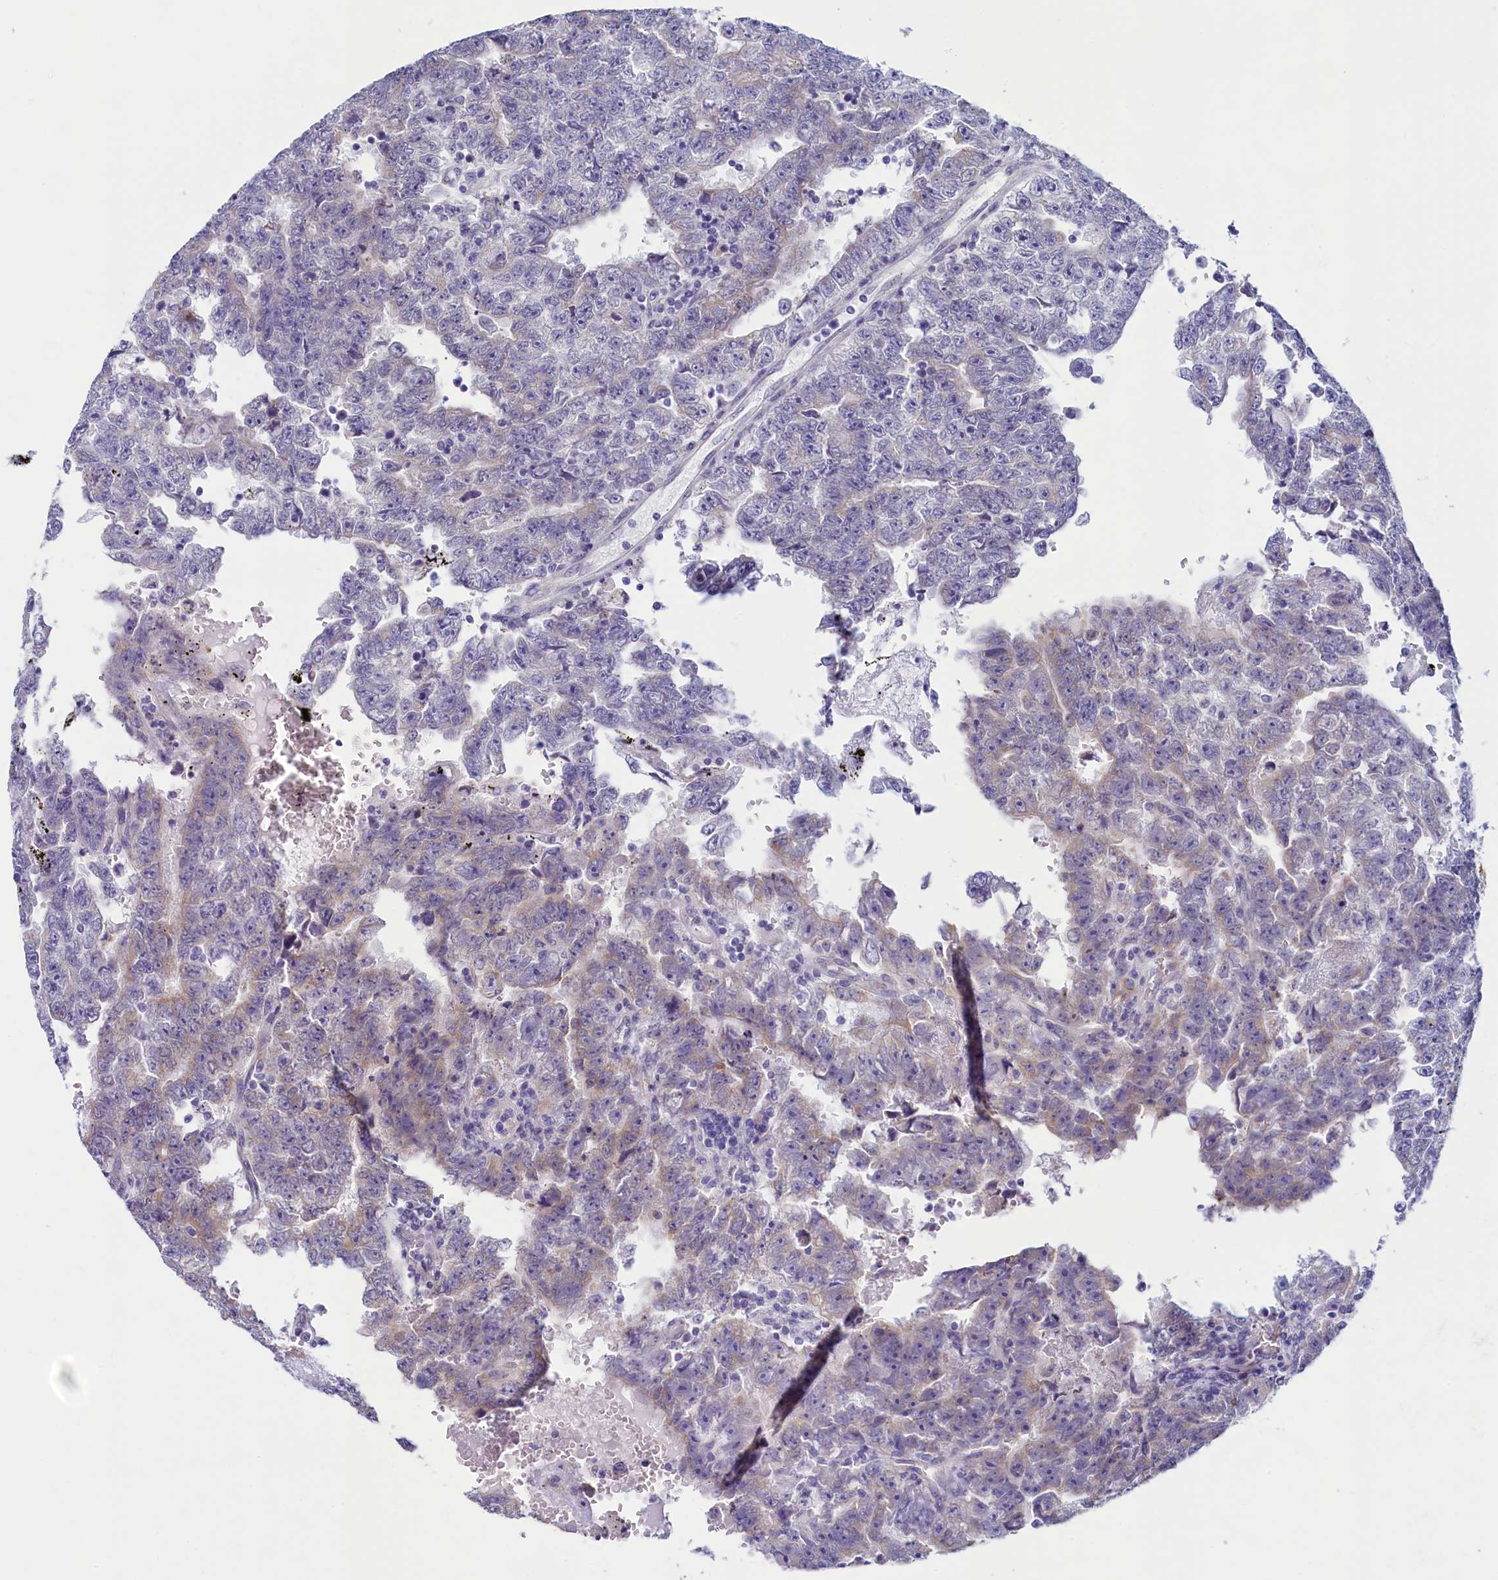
{"staining": {"intensity": "weak", "quantity": "<25%", "location": "cytoplasmic/membranous"}, "tissue": "testis cancer", "cell_type": "Tumor cells", "image_type": "cancer", "snomed": [{"axis": "morphology", "description": "Carcinoma, Embryonal, NOS"}, {"axis": "topography", "description": "Testis"}], "caption": "Tumor cells show no significant staining in testis cancer (embryonal carcinoma).", "gene": "SKA3", "patient": {"sex": "male", "age": 25}}